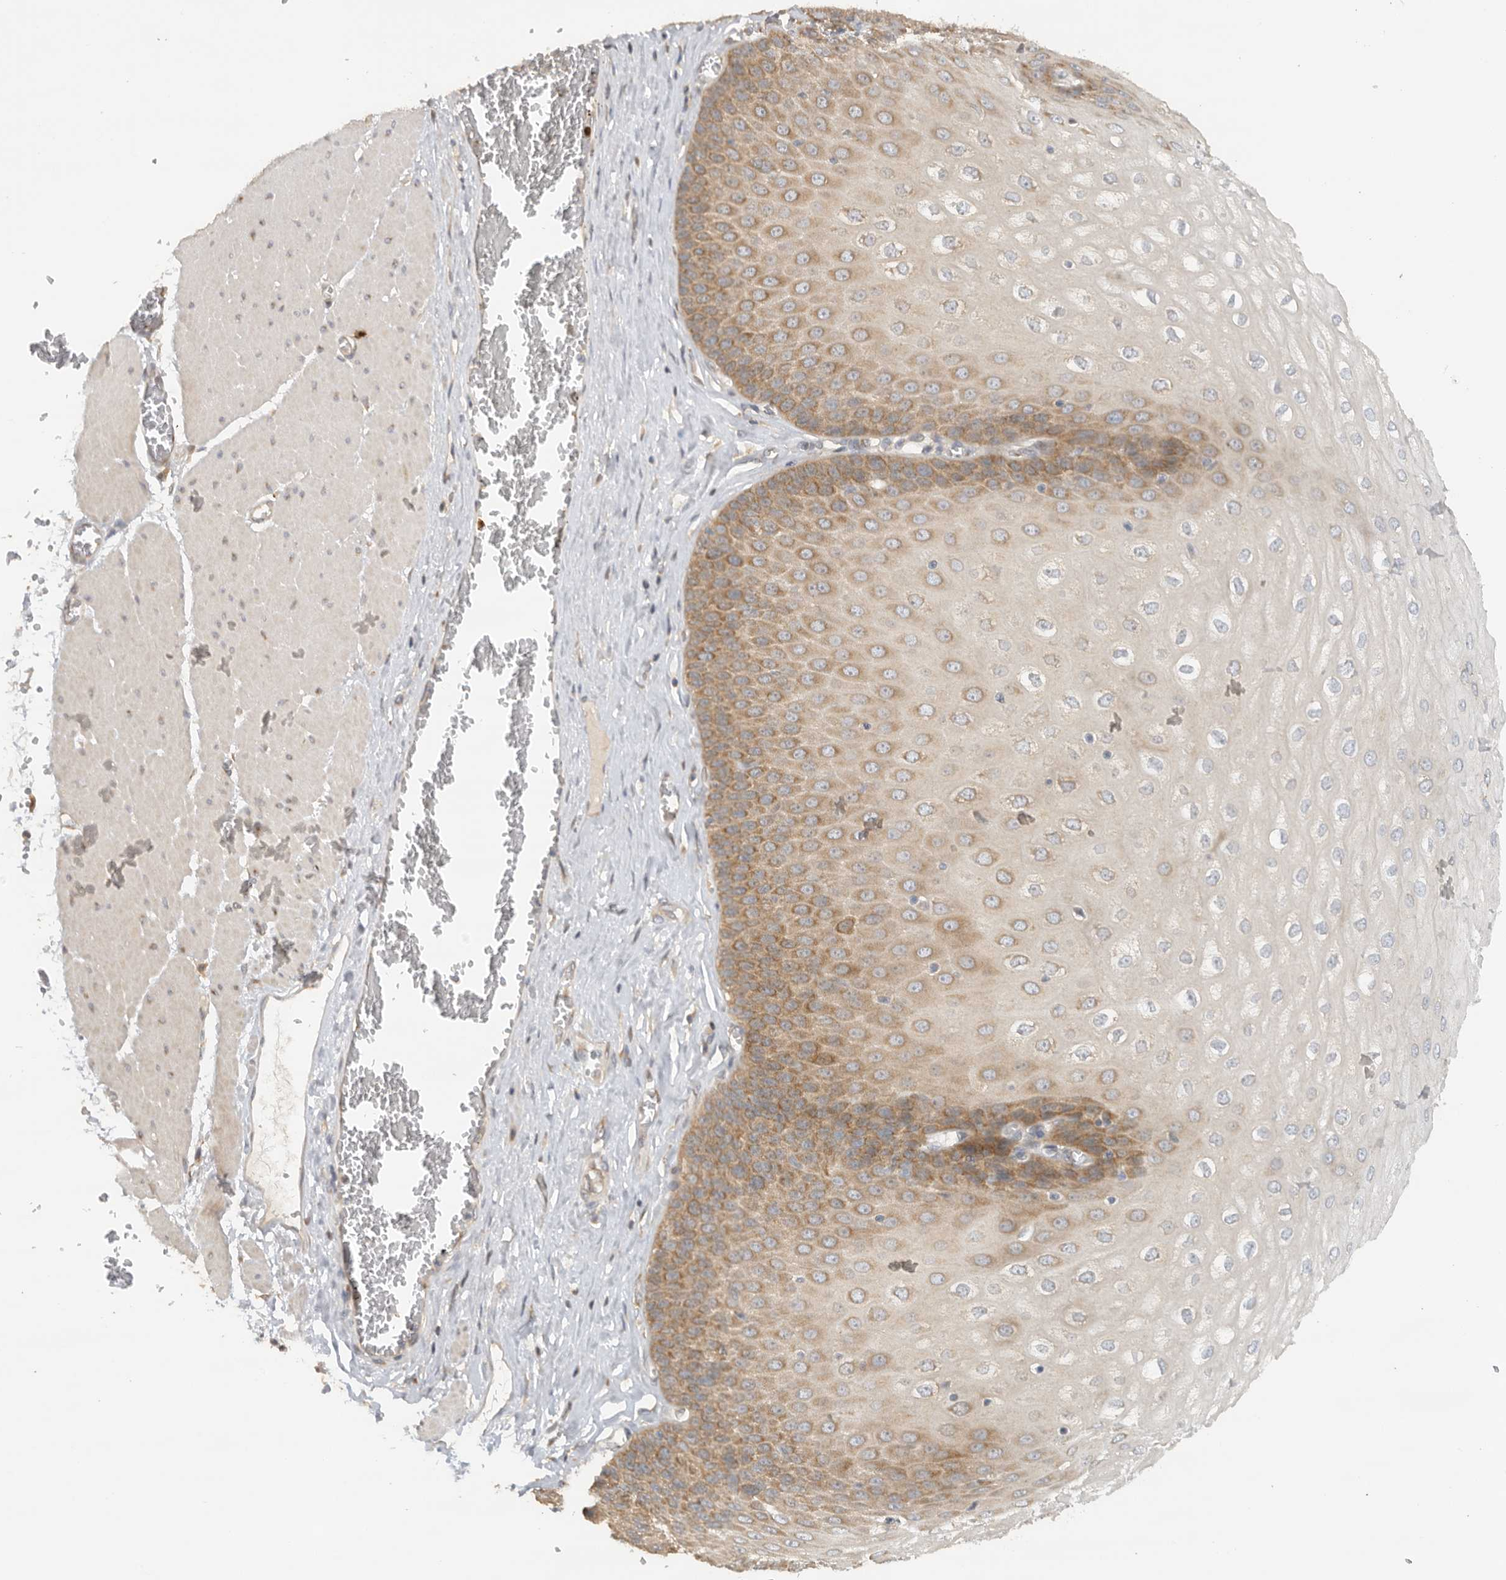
{"staining": {"intensity": "moderate", "quantity": "25%-75%", "location": "cytoplasmic/membranous"}, "tissue": "esophagus", "cell_type": "Squamous epithelial cells", "image_type": "normal", "snomed": [{"axis": "morphology", "description": "Normal tissue, NOS"}, {"axis": "topography", "description": "Esophagus"}], "caption": "Protein expression analysis of benign esophagus reveals moderate cytoplasmic/membranous staining in approximately 25%-75% of squamous epithelial cells. The staining is performed using DAB brown chromogen to label protein expression. The nuclei are counter-stained blue using hematoxylin.", "gene": "PUM1", "patient": {"sex": "male", "age": 60}}